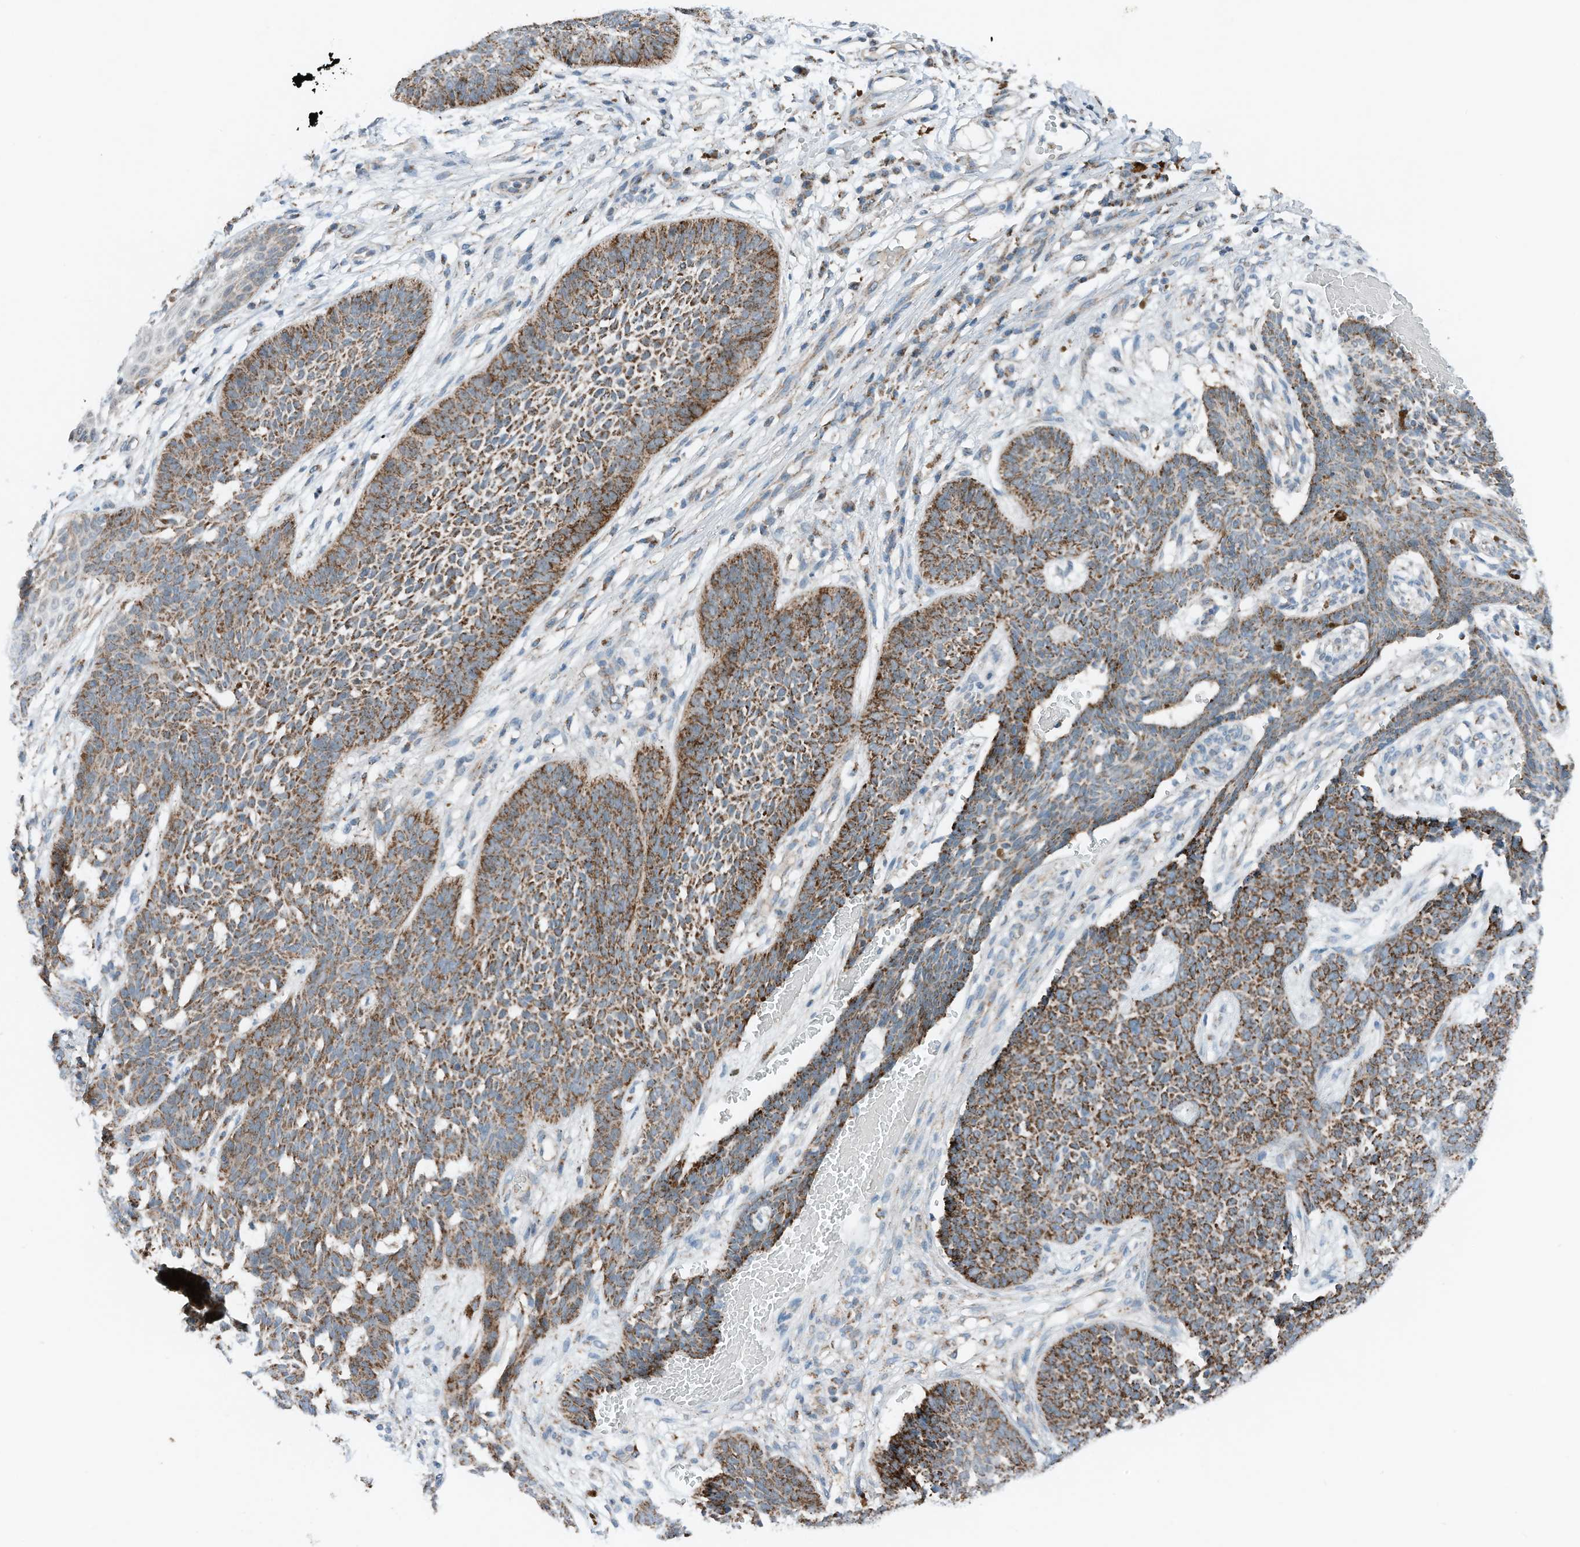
{"staining": {"intensity": "strong", "quantity": ">75%", "location": "cytoplasmic/membranous"}, "tissue": "skin cancer", "cell_type": "Tumor cells", "image_type": "cancer", "snomed": [{"axis": "morphology", "description": "Basal cell carcinoma"}, {"axis": "topography", "description": "Skin"}], "caption": "The image displays immunohistochemical staining of basal cell carcinoma (skin). There is strong cytoplasmic/membranous expression is seen in approximately >75% of tumor cells. (brown staining indicates protein expression, while blue staining denotes nuclei).", "gene": "RMND1", "patient": {"sex": "female", "age": 84}}